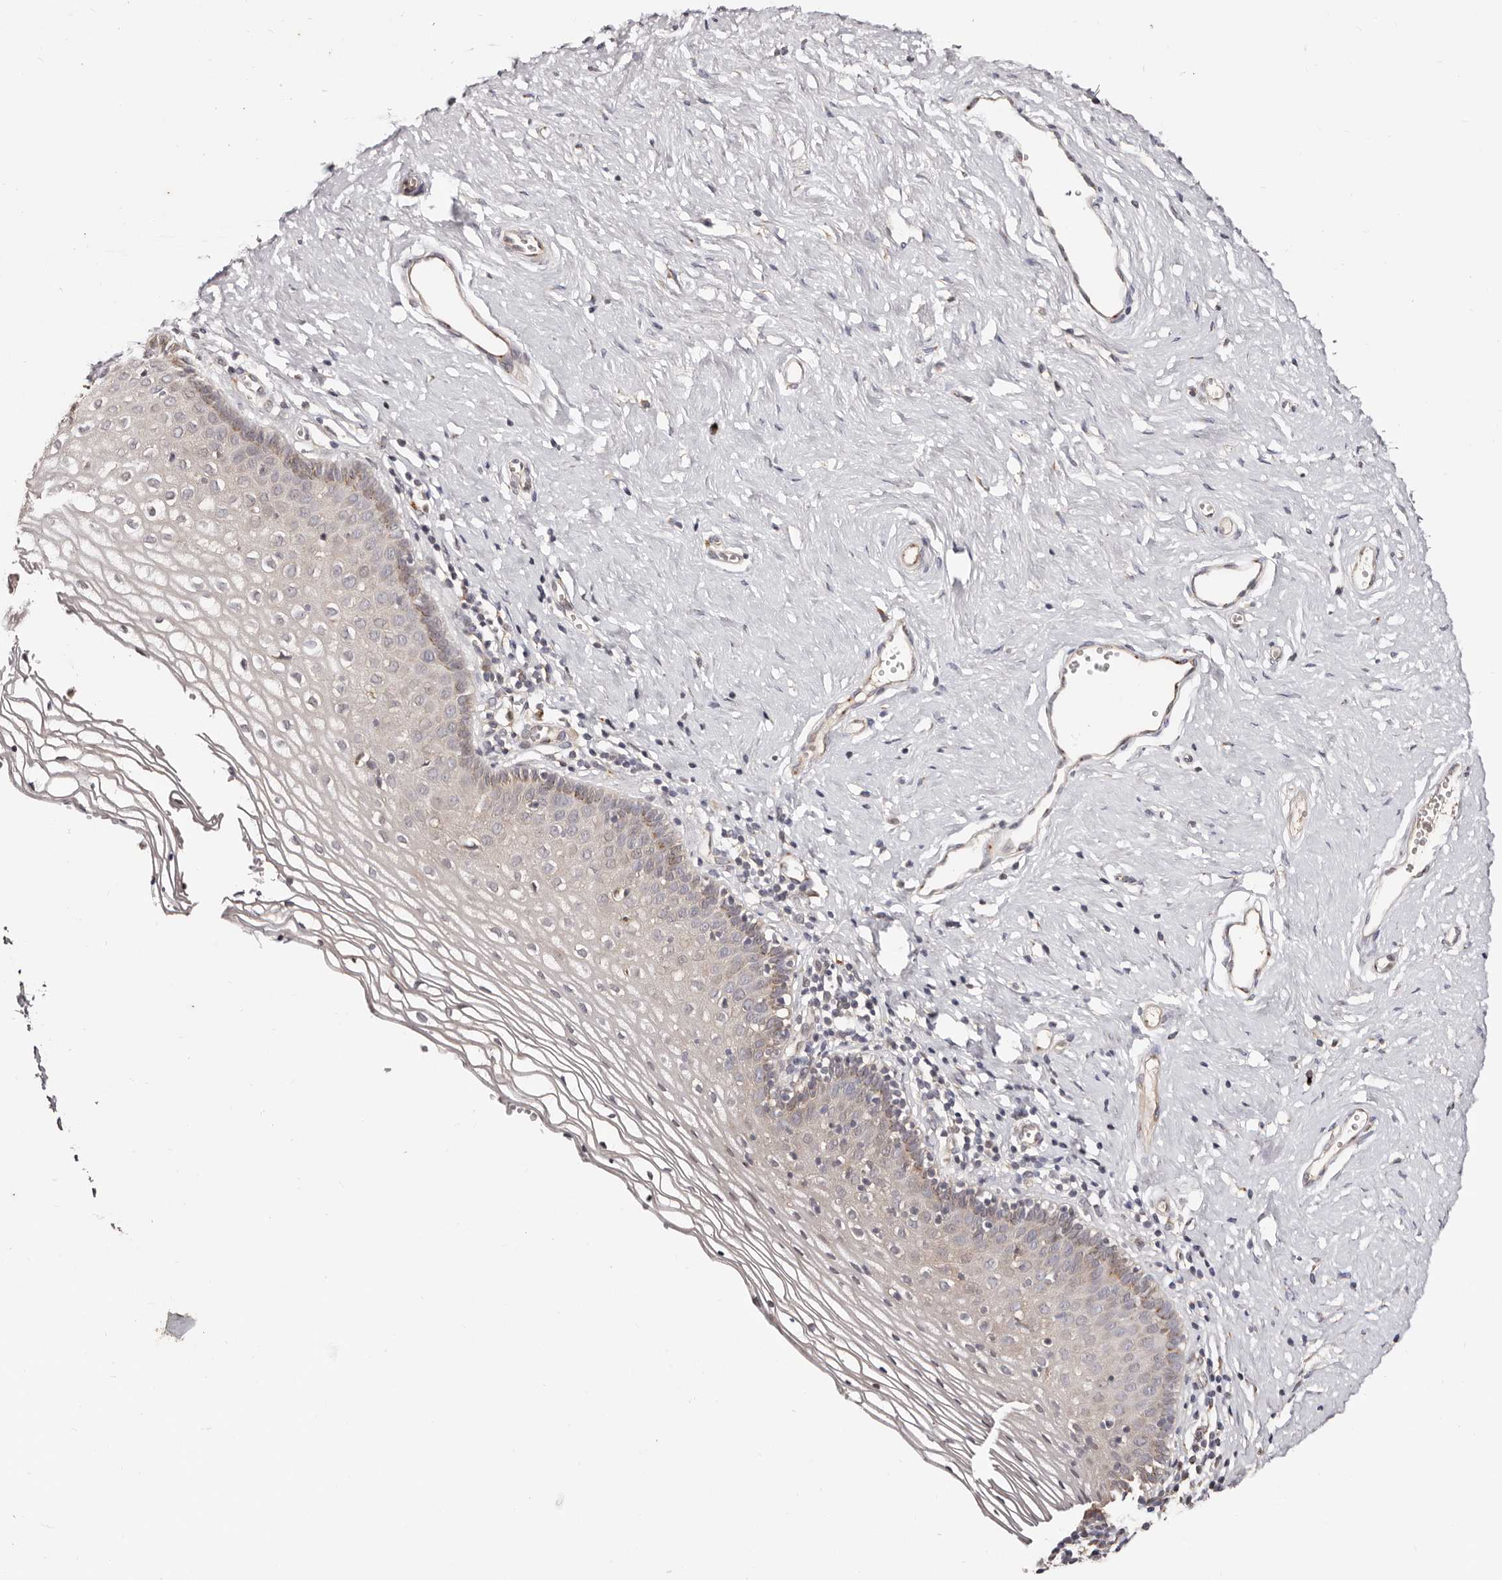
{"staining": {"intensity": "moderate", "quantity": "<25%", "location": "cytoplasmic/membranous"}, "tissue": "vagina", "cell_type": "Squamous epithelial cells", "image_type": "normal", "snomed": [{"axis": "morphology", "description": "Normal tissue, NOS"}, {"axis": "topography", "description": "Vagina"}], "caption": "Squamous epithelial cells reveal low levels of moderate cytoplasmic/membranous positivity in about <25% of cells in normal human vagina.", "gene": "DACT2", "patient": {"sex": "female", "age": 32}}